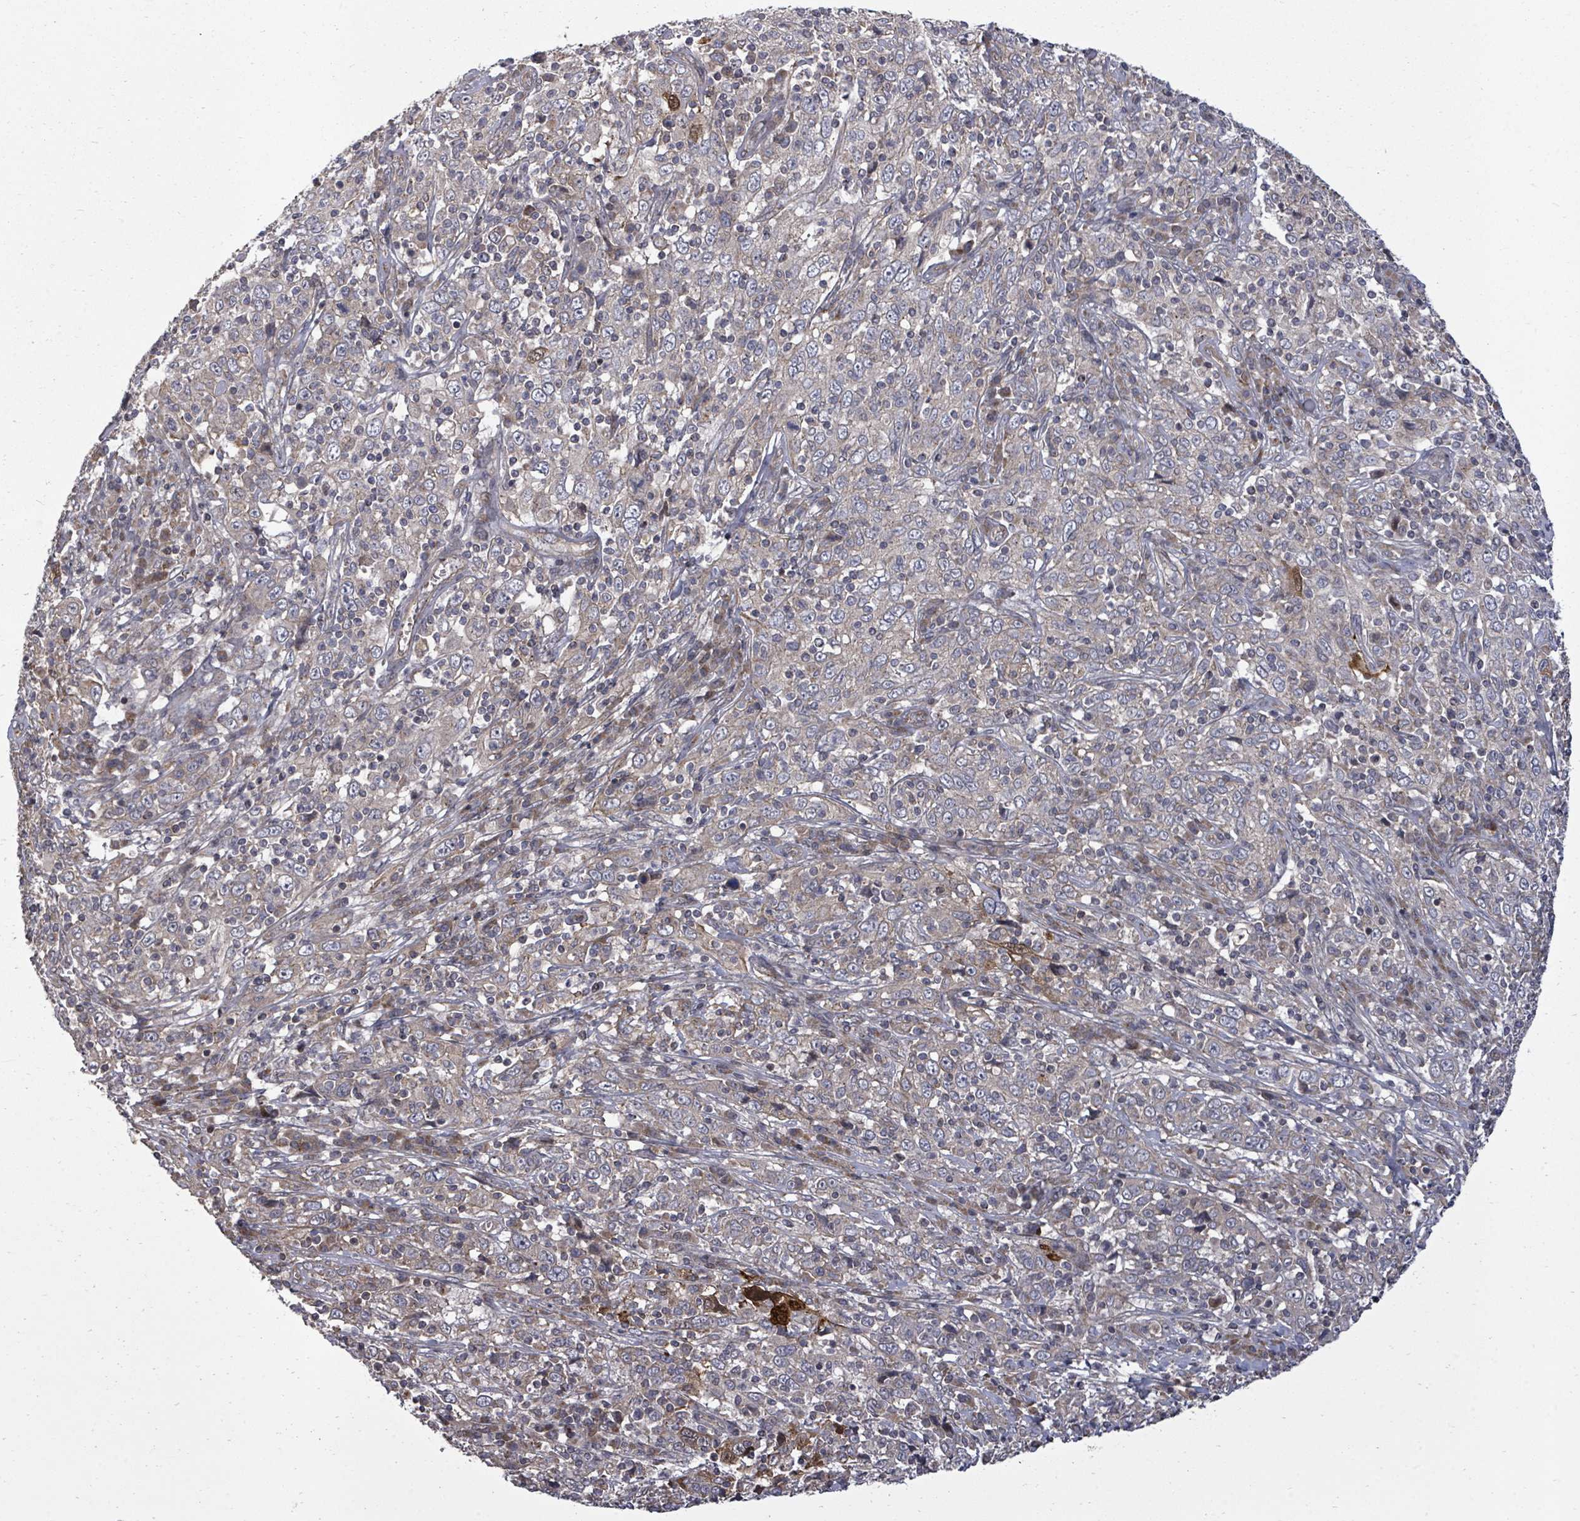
{"staining": {"intensity": "negative", "quantity": "none", "location": "none"}, "tissue": "cervical cancer", "cell_type": "Tumor cells", "image_type": "cancer", "snomed": [{"axis": "morphology", "description": "Squamous cell carcinoma, NOS"}, {"axis": "topography", "description": "Cervix"}], "caption": "DAB (3,3'-diaminobenzidine) immunohistochemical staining of cervical cancer reveals no significant expression in tumor cells.", "gene": "KRTAP27-1", "patient": {"sex": "female", "age": 46}}